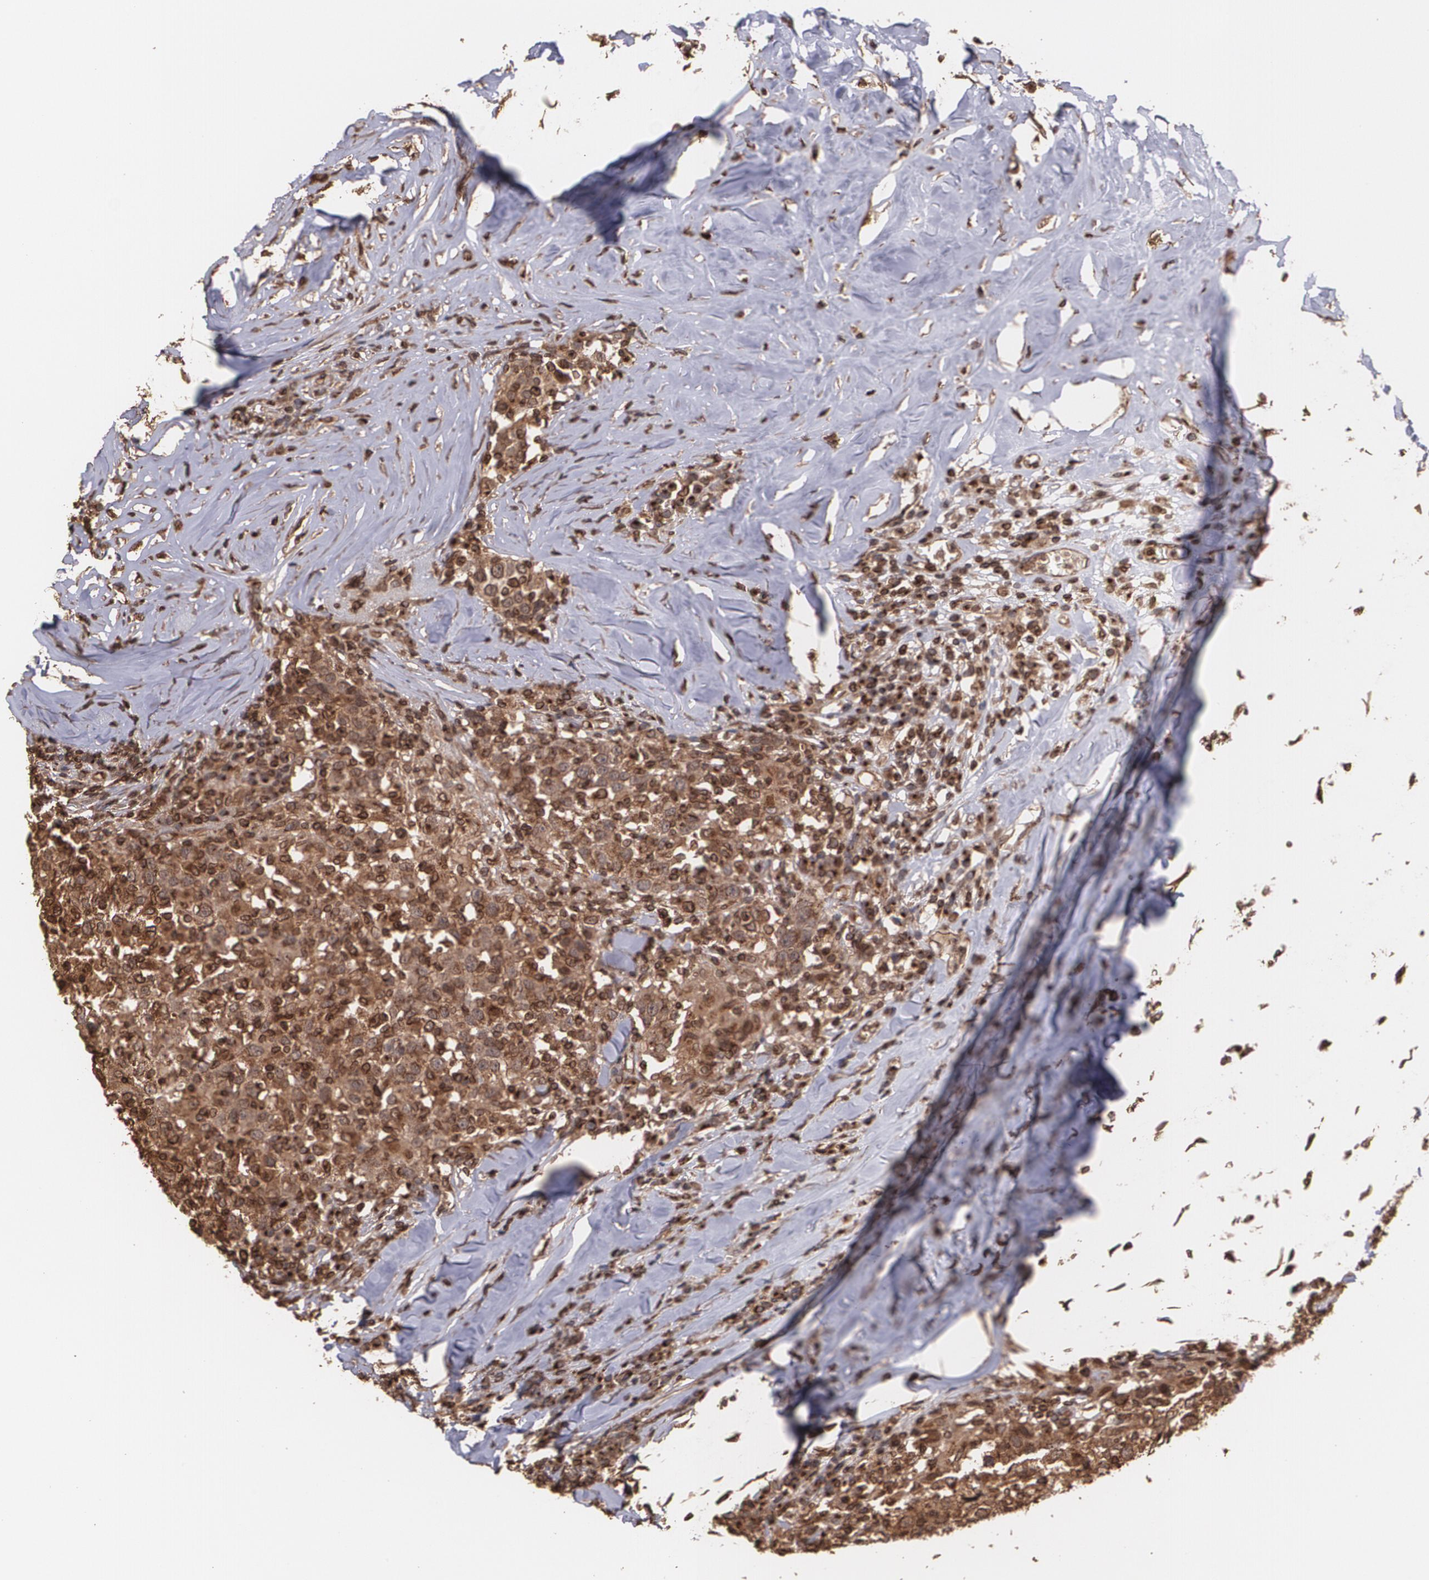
{"staining": {"intensity": "strong", "quantity": ">75%", "location": "cytoplasmic/membranous"}, "tissue": "head and neck cancer", "cell_type": "Tumor cells", "image_type": "cancer", "snomed": [{"axis": "morphology", "description": "Adenocarcinoma, NOS"}, {"axis": "topography", "description": "Salivary gland"}, {"axis": "topography", "description": "Head-Neck"}], "caption": "Immunohistochemical staining of human adenocarcinoma (head and neck) demonstrates high levels of strong cytoplasmic/membranous positivity in approximately >75% of tumor cells.", "gene": "TRIP11", "patient": {"sex": "female", "age": 65}}